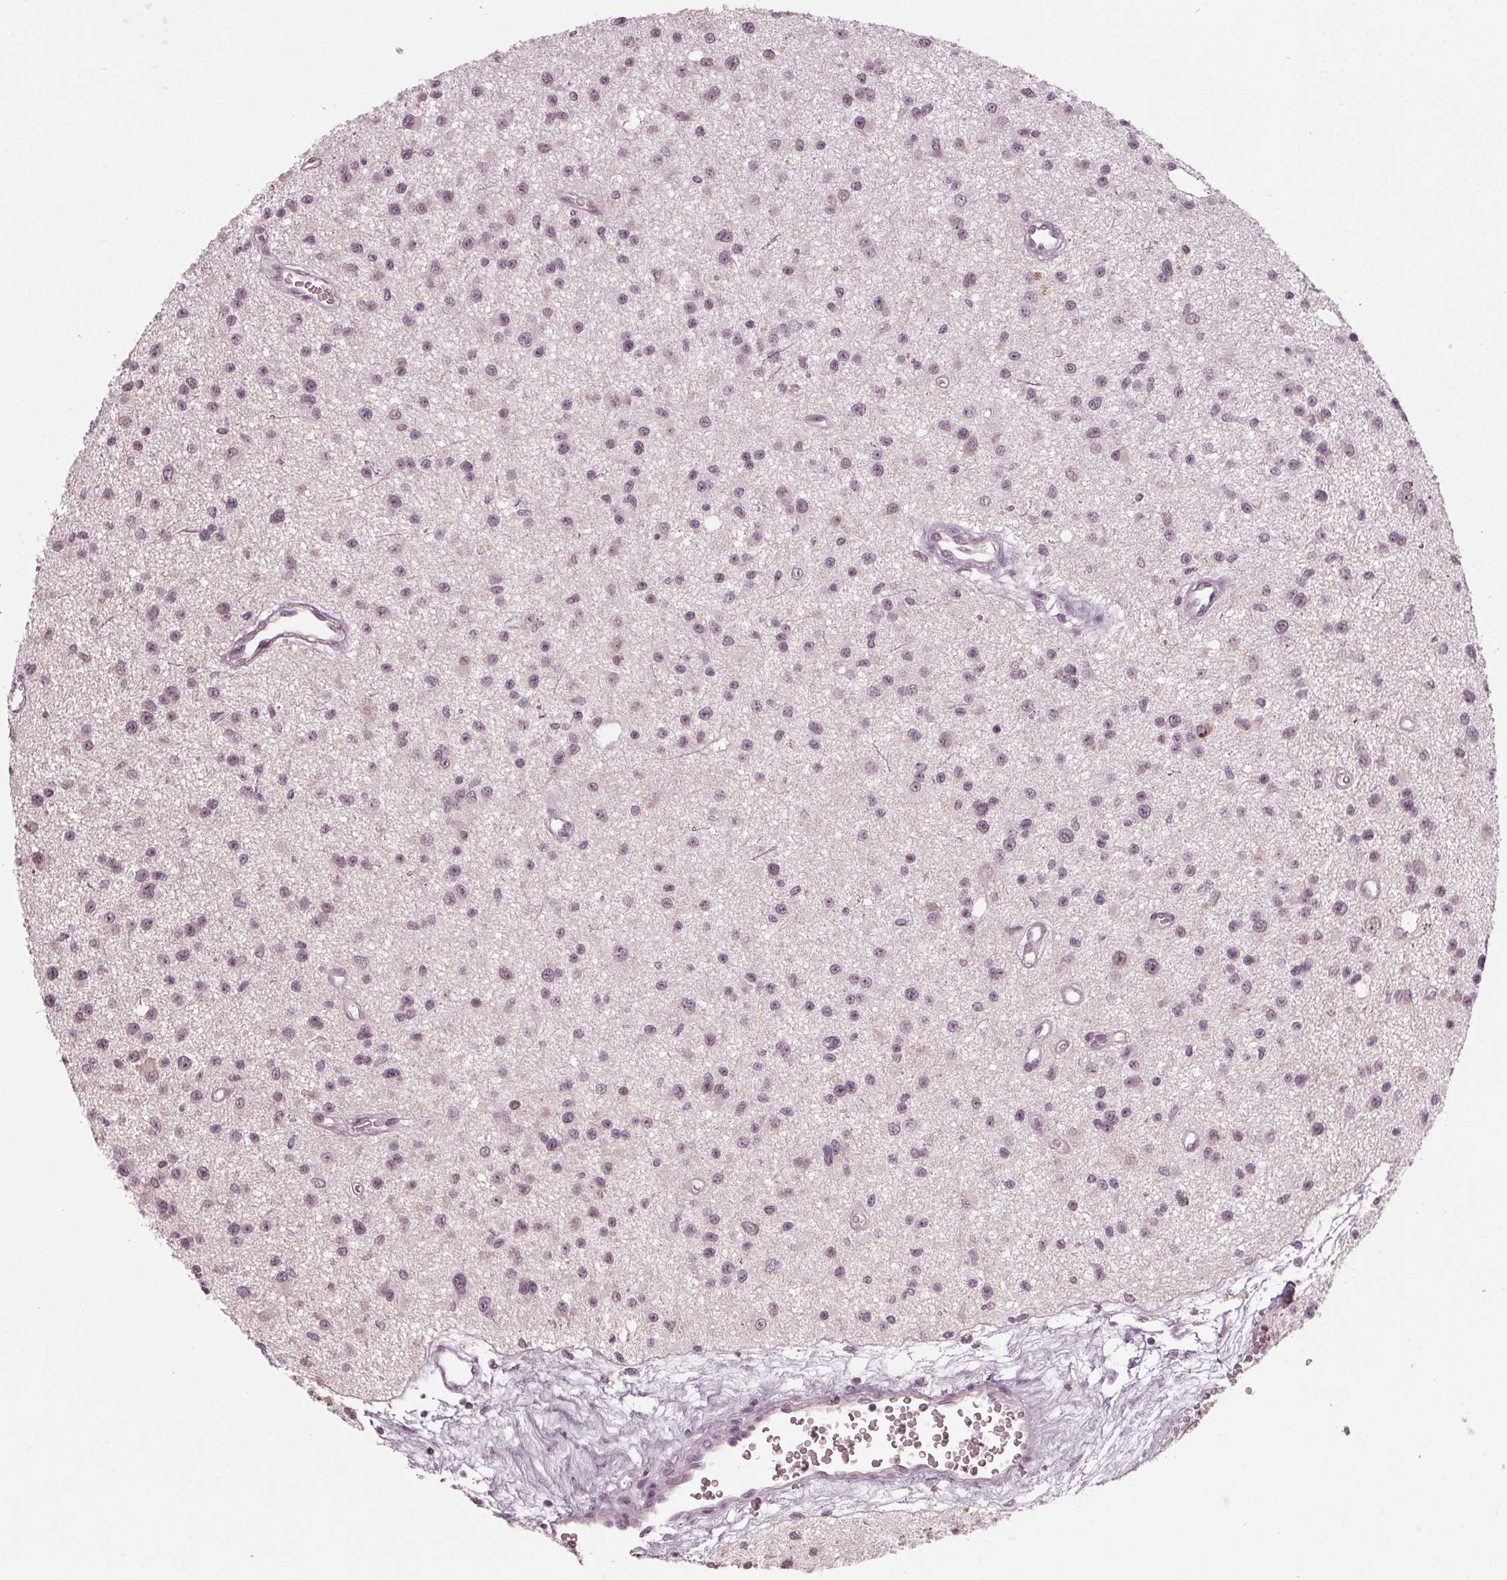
{"staining": {"intensity": "weak", "quantity": "<25%", "location": "nuclear"}, "tissue": "glioma", "cell_type": "Tumor cells", "image_type": "cancer", "snomed": [{"axis": "morphology", "description": "Glioma, malignant, Low grade"}, {"axis": "topography", "description": "Brain"}], "caption": "Photomicrograph shows no significant protein staining in tumor cells of malignant glioma (low-grade).", "gene": "ADPRHL1", "patient": {"sex": "male", "age": 43}}